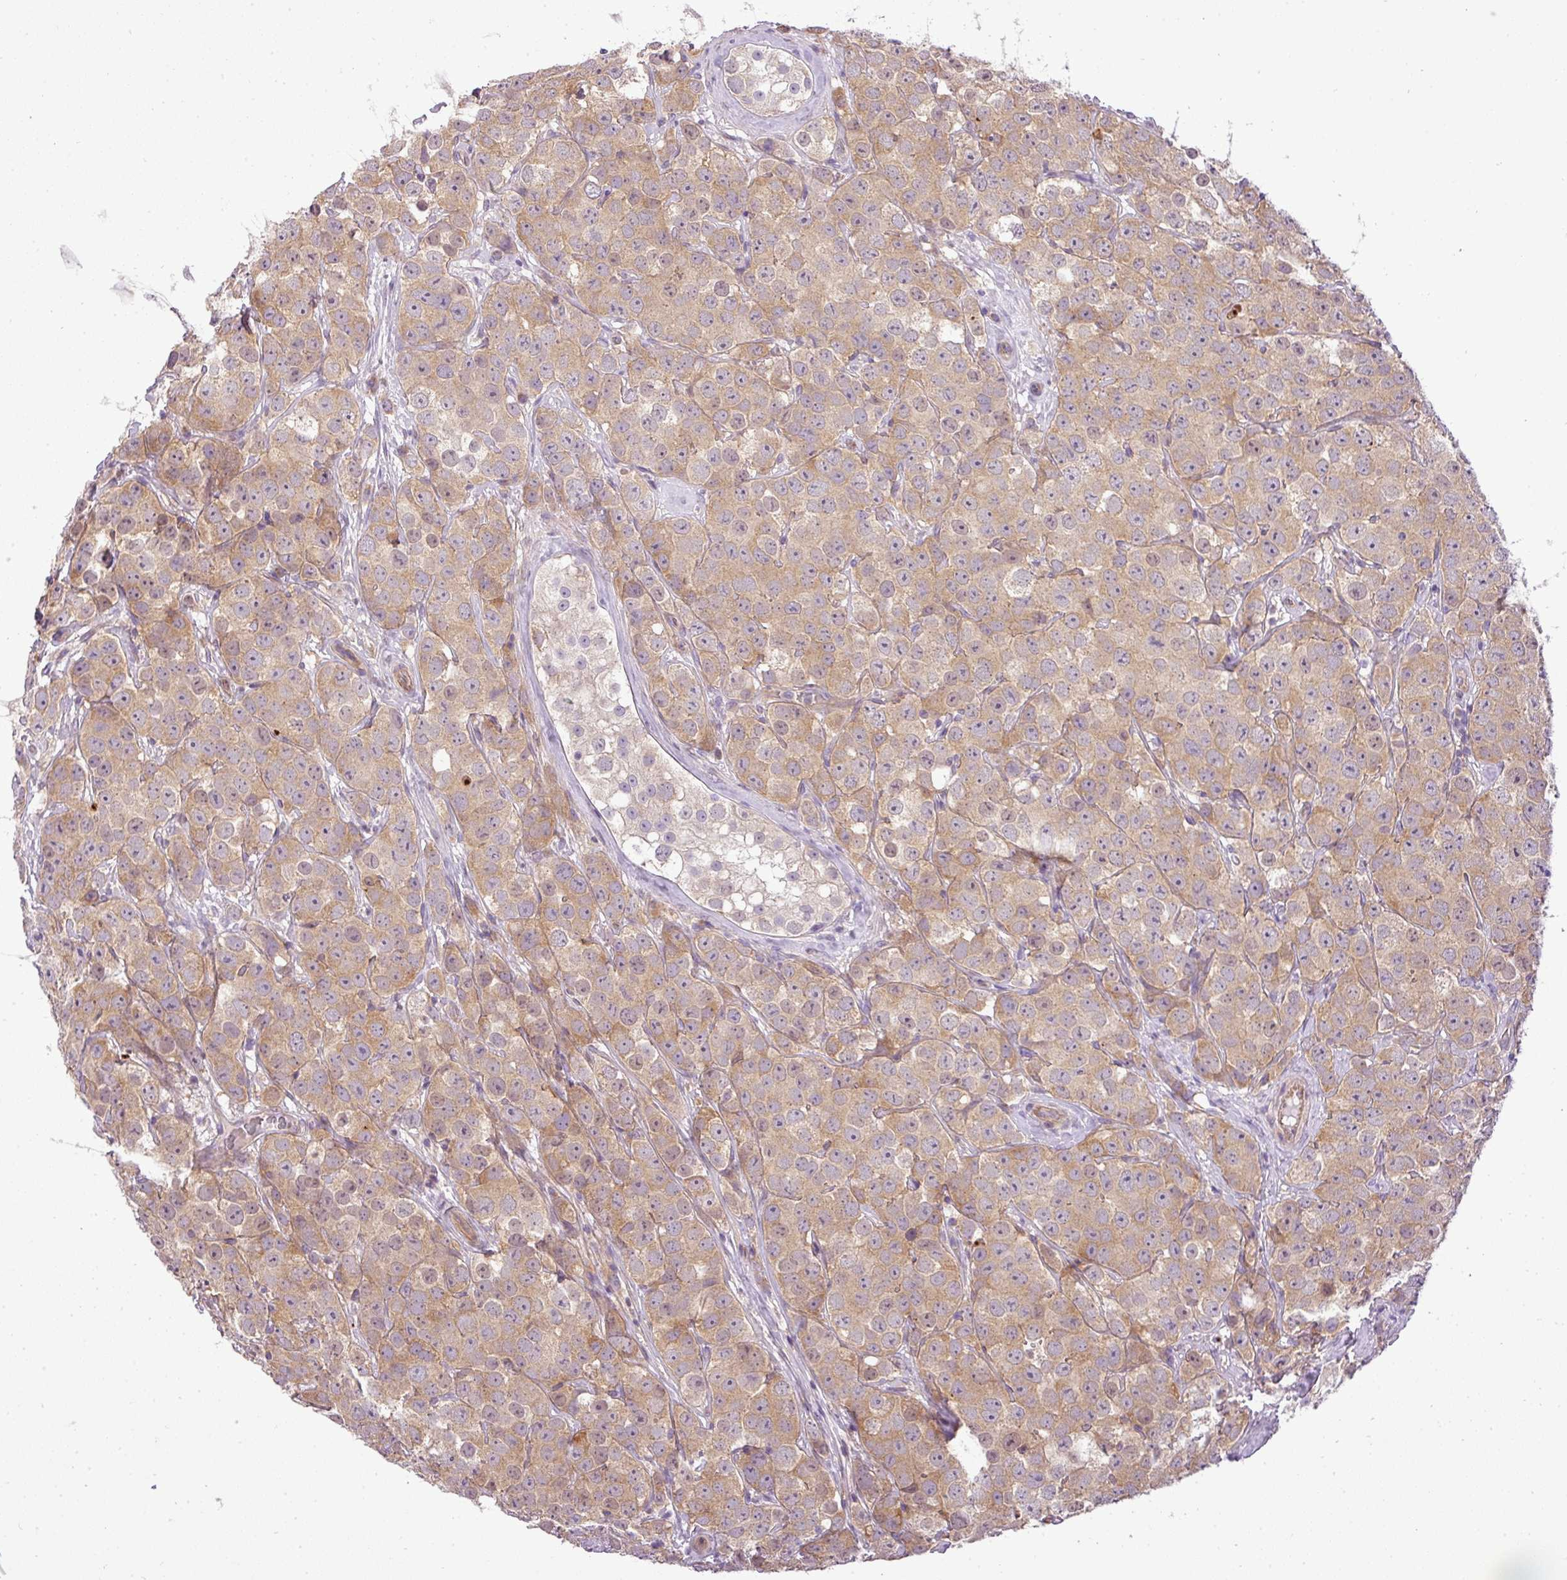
{"staining": {"intensity": "moderate", "quantity": ">75%", "location": "cytoplasmic/membranous"}, "tissue": "testis cancer", "cell_type": "Tumor cells", "image_type": "cancer", "snomed": [{"axis": "morphology", "description": "Seminoma, NOS"}, {"axis": "topography", "description": "Testis"}], "caption": "A medium amount of moderate cytoplasmic/membranous expression is identified in approximately >75% of tumor cells in testis cancer tissue.", "gene": "ZDHHC1", "patient": {"sex": "male", "age": 28}}